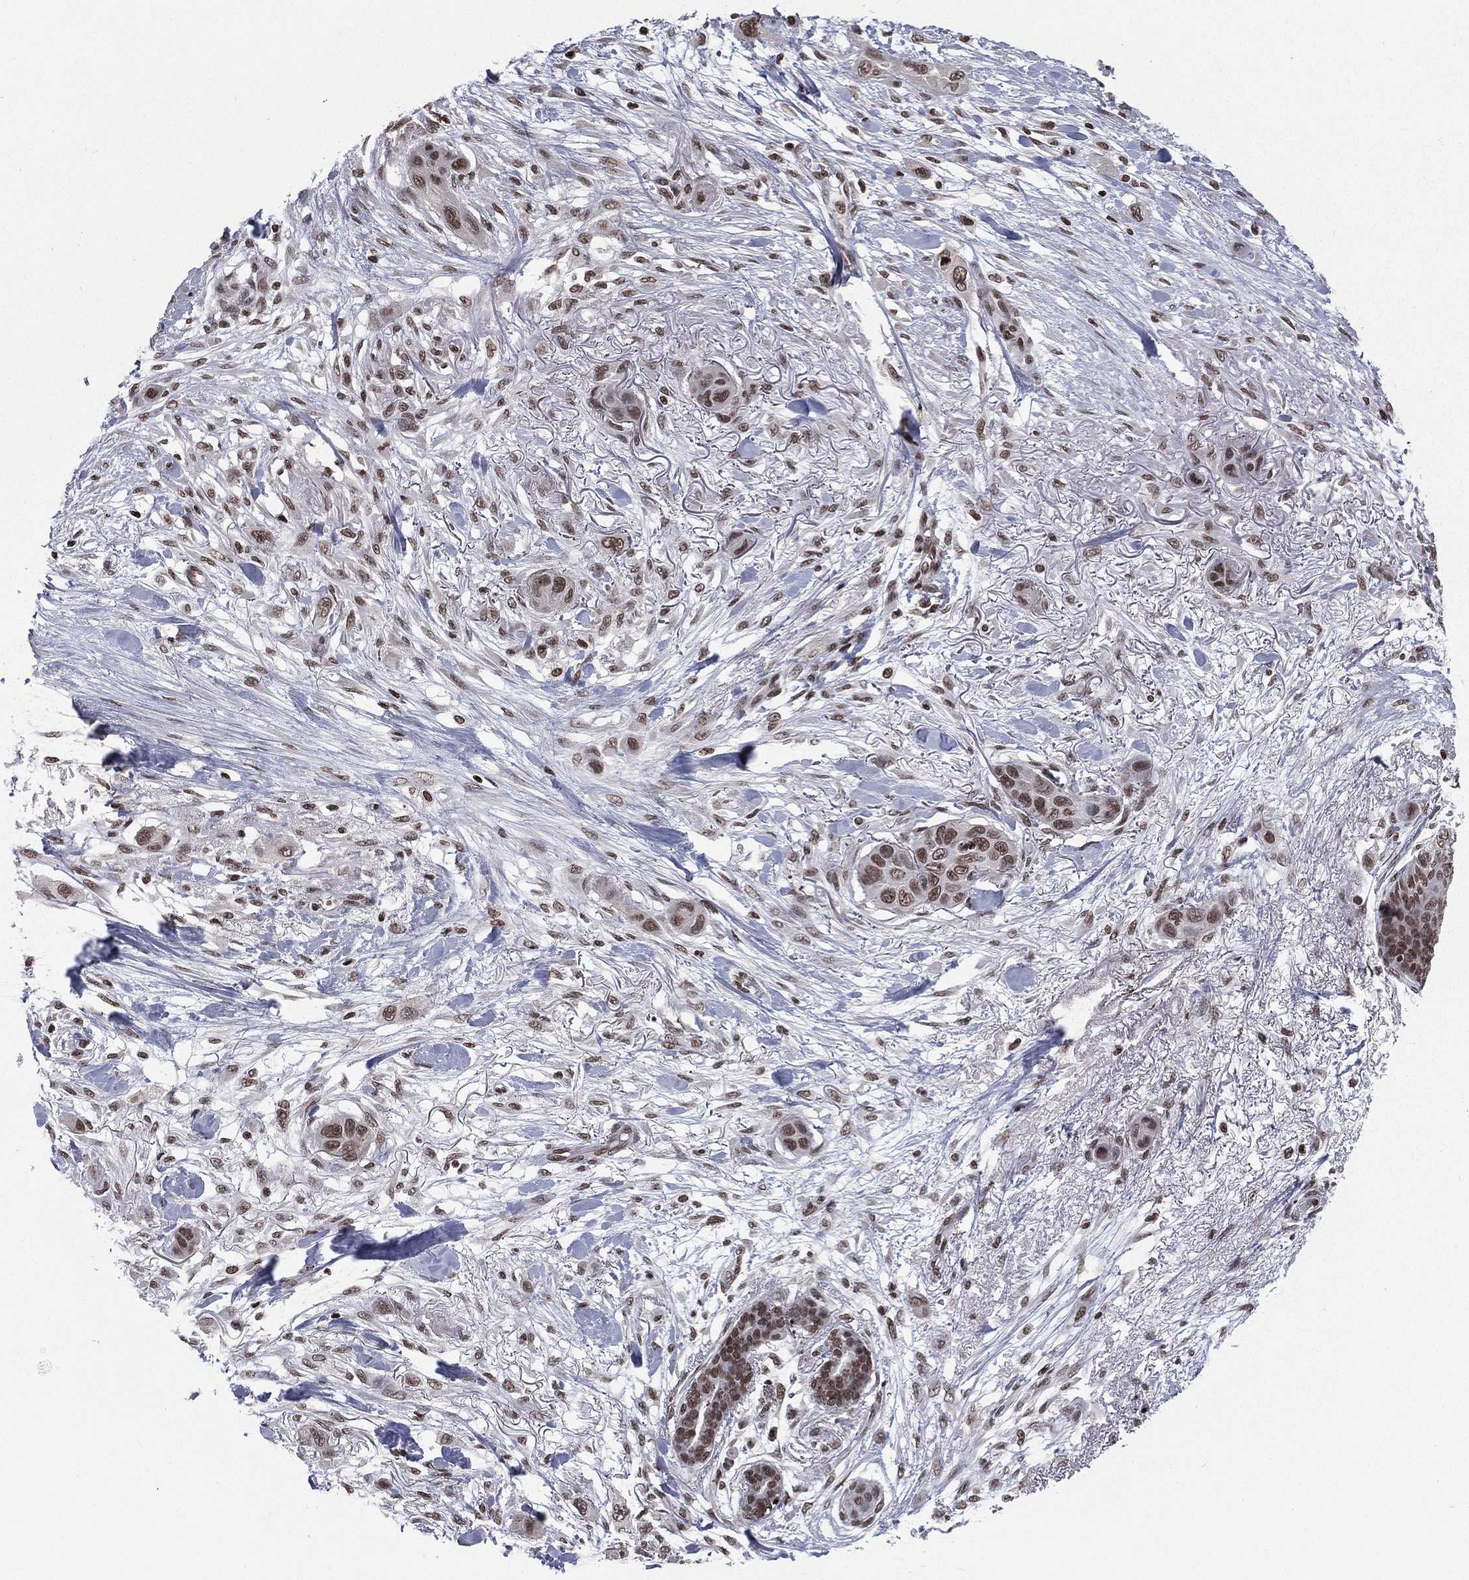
{"staining": {"intensity": "moderate", "quantity": ">75%", "location": "nuclear"}, "tissue": "skin cancer", "cell_type": "Tumor cells", "image_type": "cancer", "snomed": [{"axis": "morphology", "description": "Squamous cell carcinoma, NOS"}, {"axis": "topography", "description": "Skin"}], "caption": "Skin squamous cell carcinoma tissue reveals moderate nuclear staining in about >75% of tumor cells, visualized by immunohistochemistry.", "gene": "RFX7", "patient": {"sex": "male", "age": 79}}